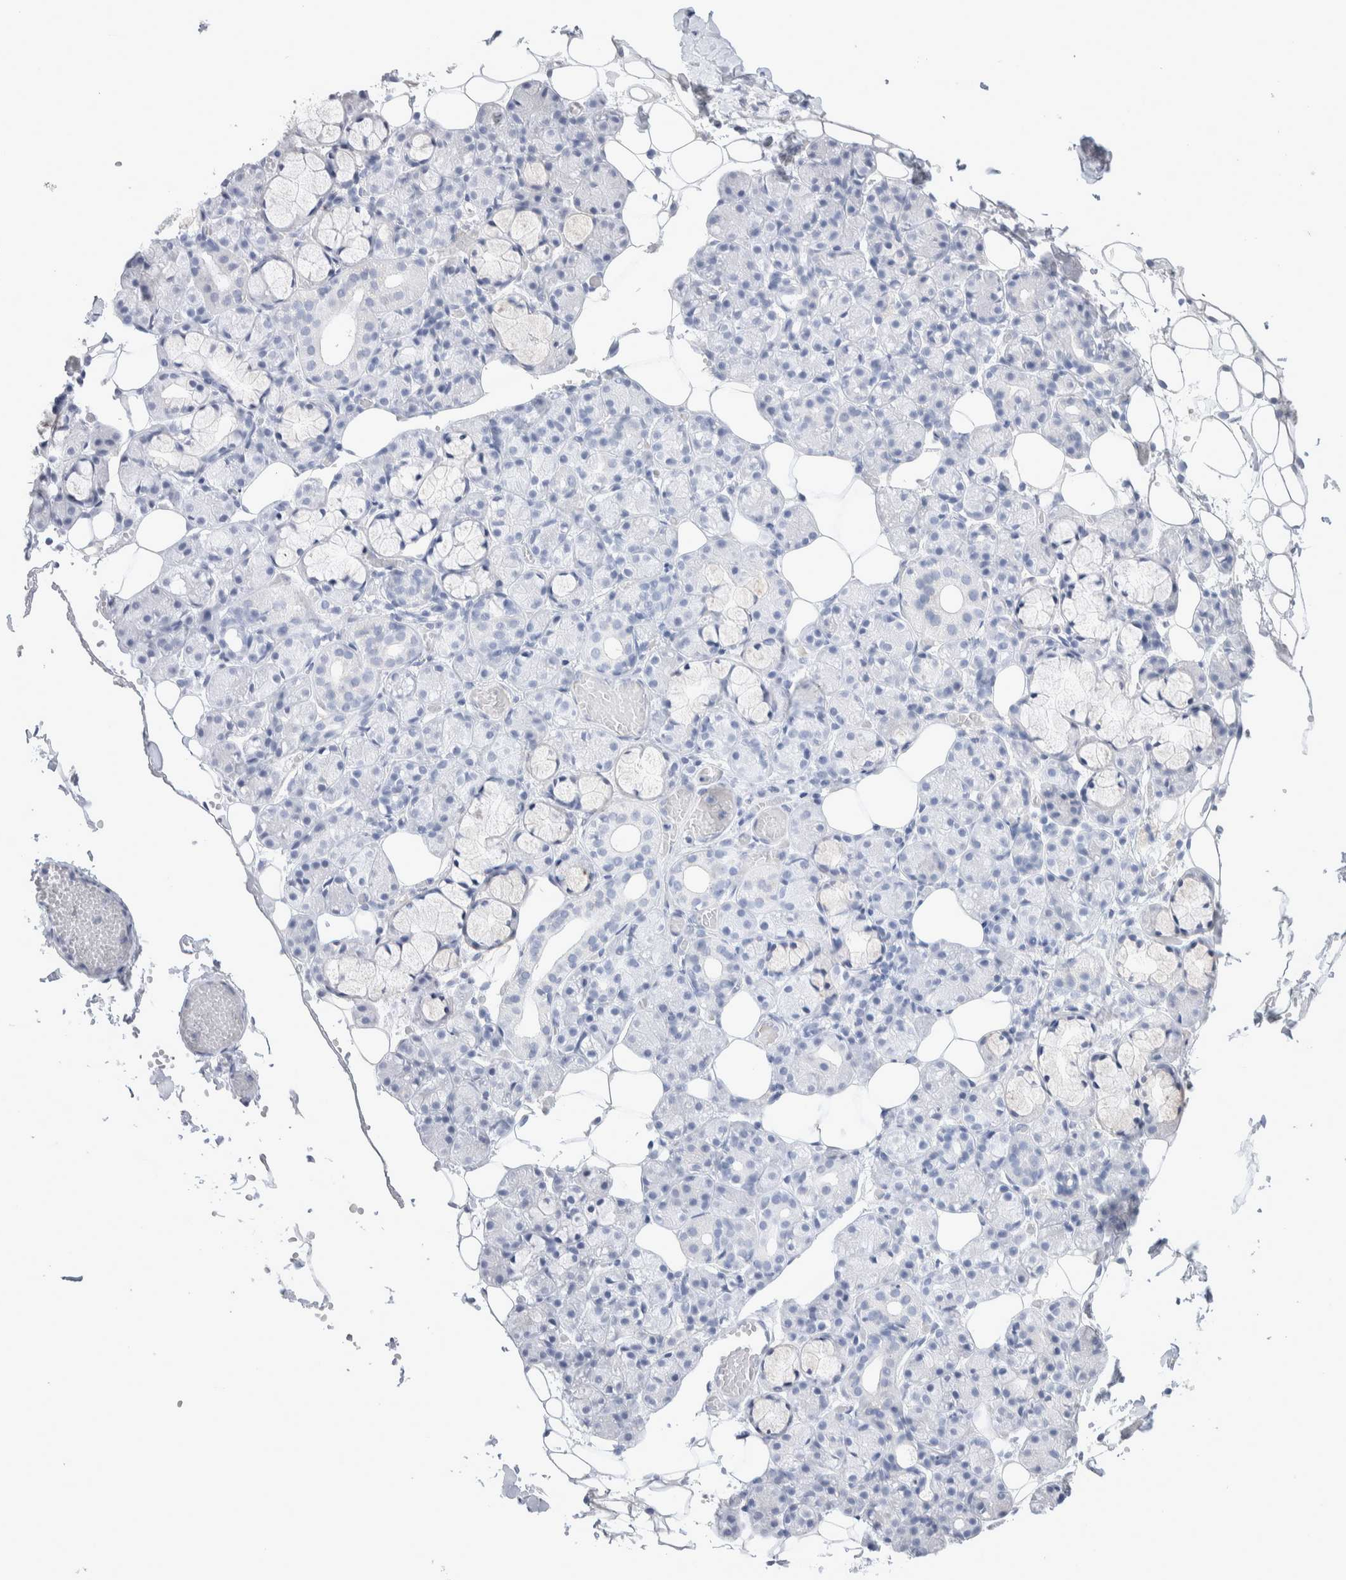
{"staining": {"intensity": "negative", "quantity": "none", "location": "none"}, "tissue": "salivary gland", "cell_type": "Glandular cells", "image_type": "normal", "snomed": [{"axis": "morphology", "description": "Normal tissue, NOS"}, {"axis": "topography", "description": "Salivary gland"}], "caption": "IHC histopathology image of benign salivary gland: salivary gland stained with DAB shows no significant protein staining in glandular cells.", "gene": "GDA", "patient": {"sex": "male", "age": 63}}